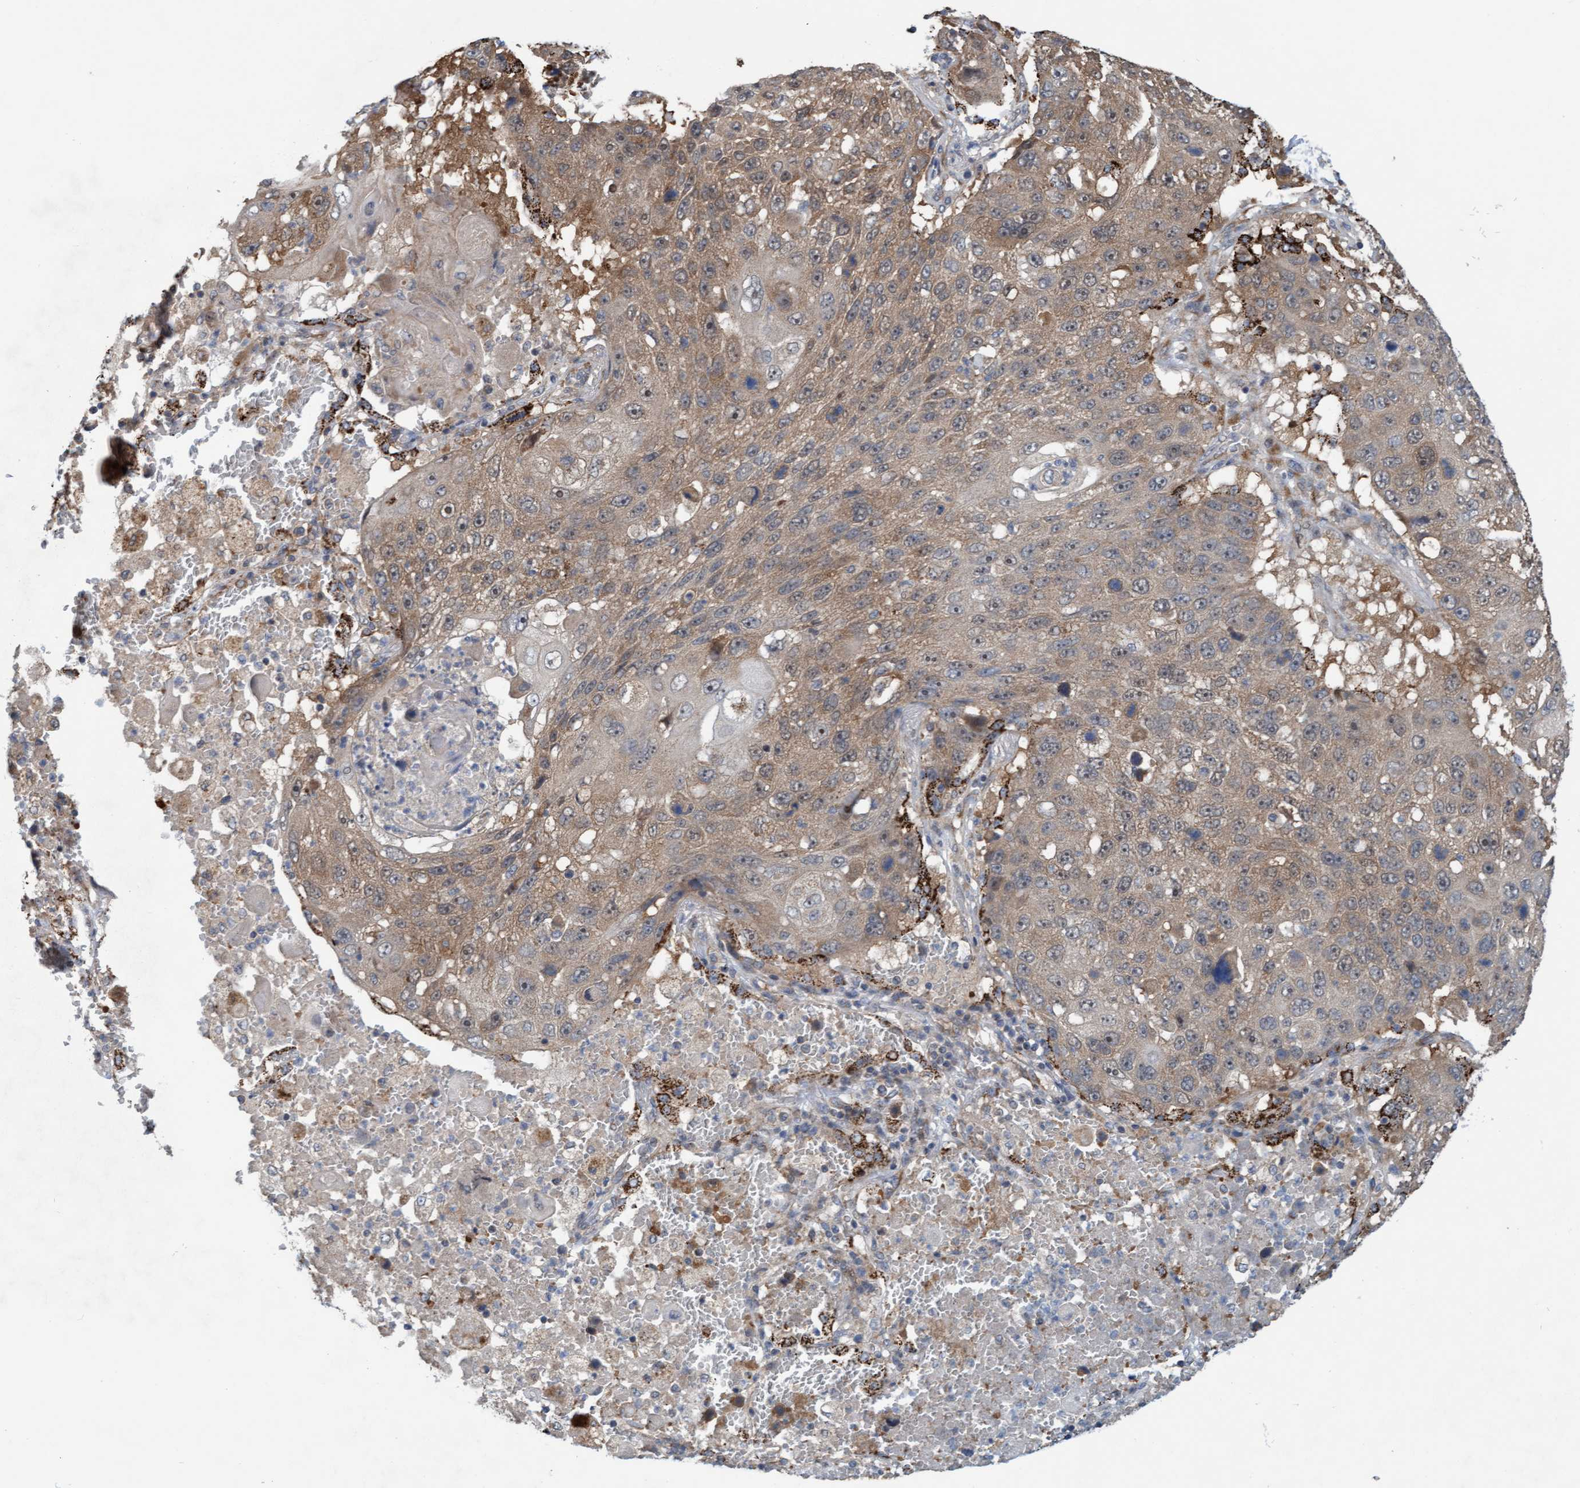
{"staining": {"intensity": "moderate", "quantity": ">75%", "location": "cytoplasmic/membranous"}, "tissue": "lung cancer", "cell_type": "Tumor cells", "image_type": "cancer", "snomed": [{"axis": "morphology", "description": "Squamous cell carcinoma, NOS"}, {"axis": "topography", "description": "Lung"}], "caption": "Human lung cancer (squamous cell carcinoma) stained for a protein (brown) shows moderate cytoplasmic/membranous positive staining in about >75% of tumor cells.", "gene": "ZNF566", "patient": {"sex": "male", "age": 61}}